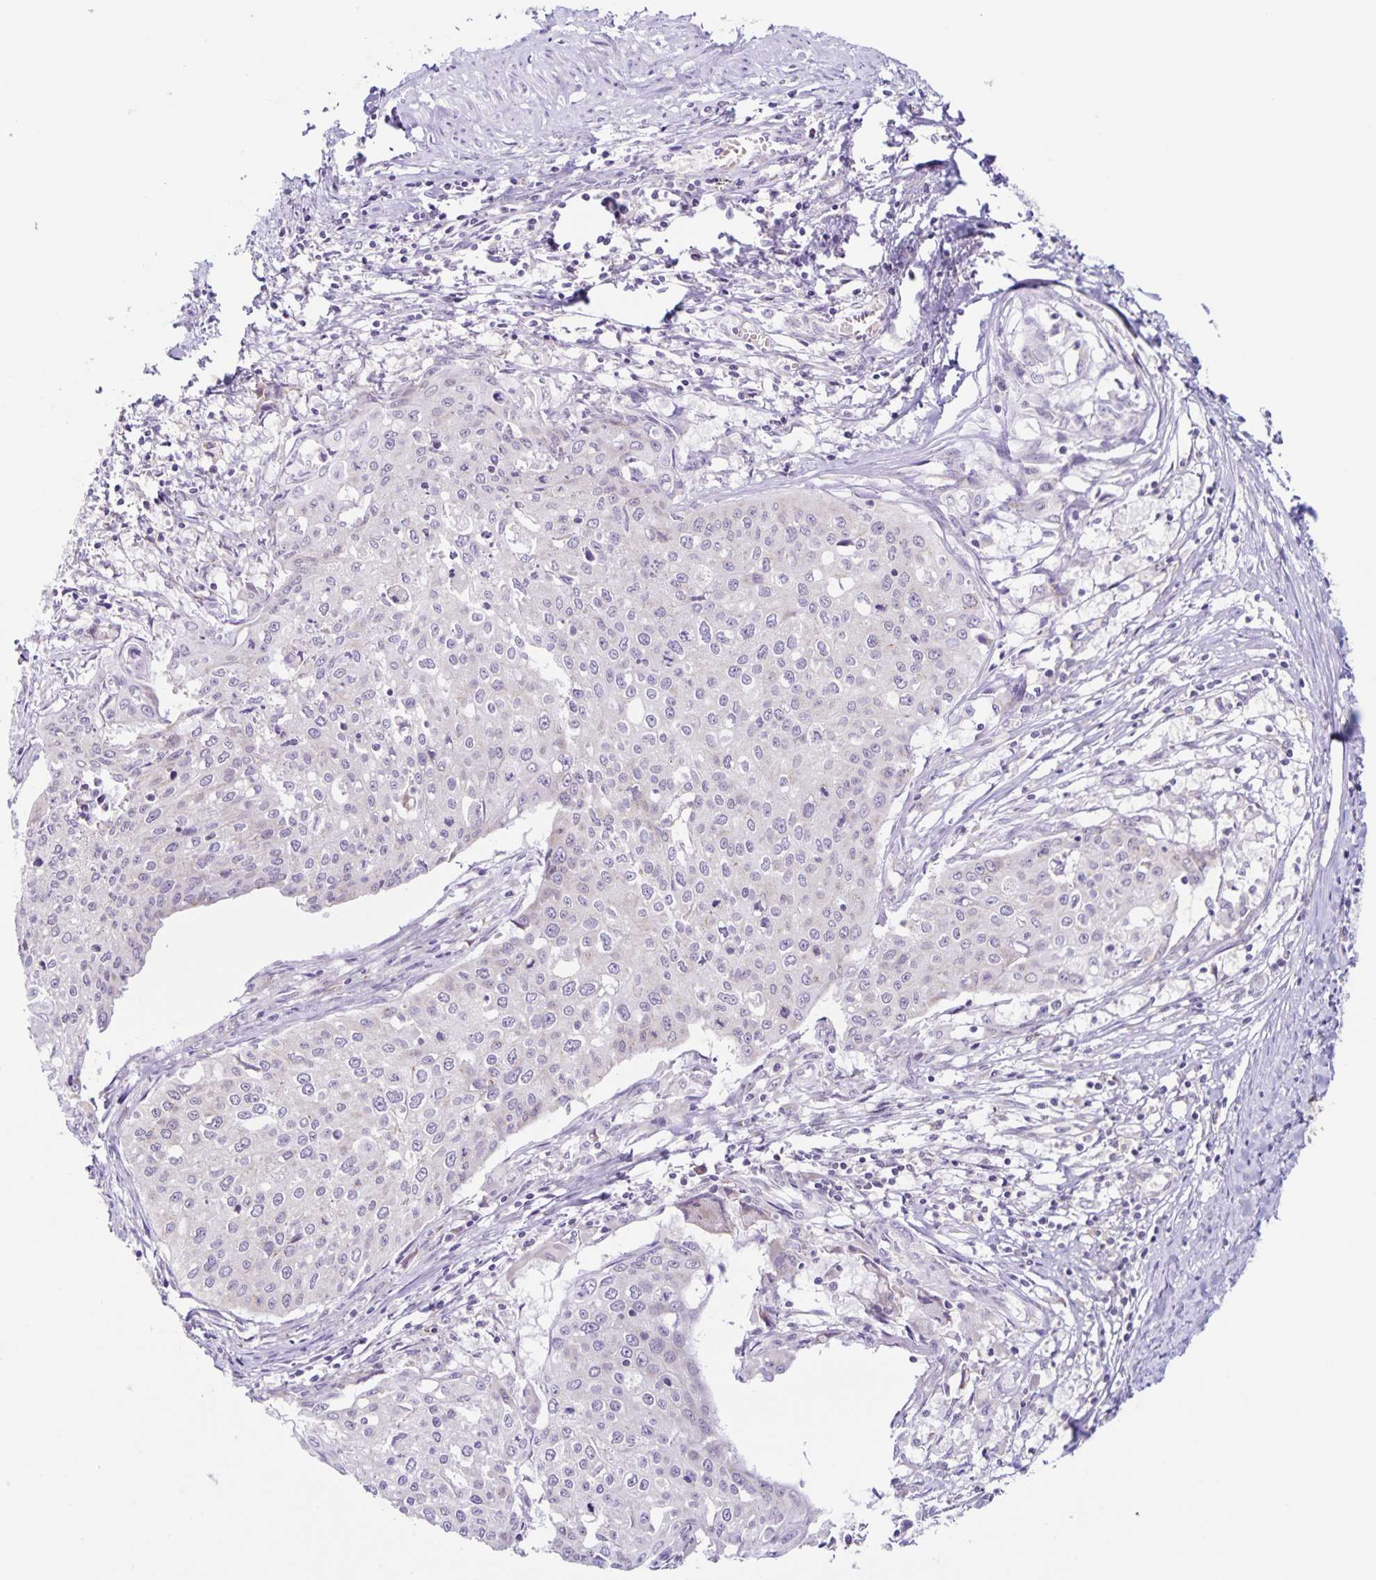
{"staining": {"intensity": "negative", "quantity": "none", "location": "none"}, "tissue": "cervical cancer", "cell_type": "Tumor cells", "image_type": "cancer", "snomed": [{"axis": "morphology", "description": "Squamous cell carcinoma, NOS"}, {"axis": "topography", "description": "Cervix"}], "caption": "The micrograph displays no staining of tumor cells in cervical cancer.", "gene": "STPG4", "patient": {"sex": "female", "age": 38}}